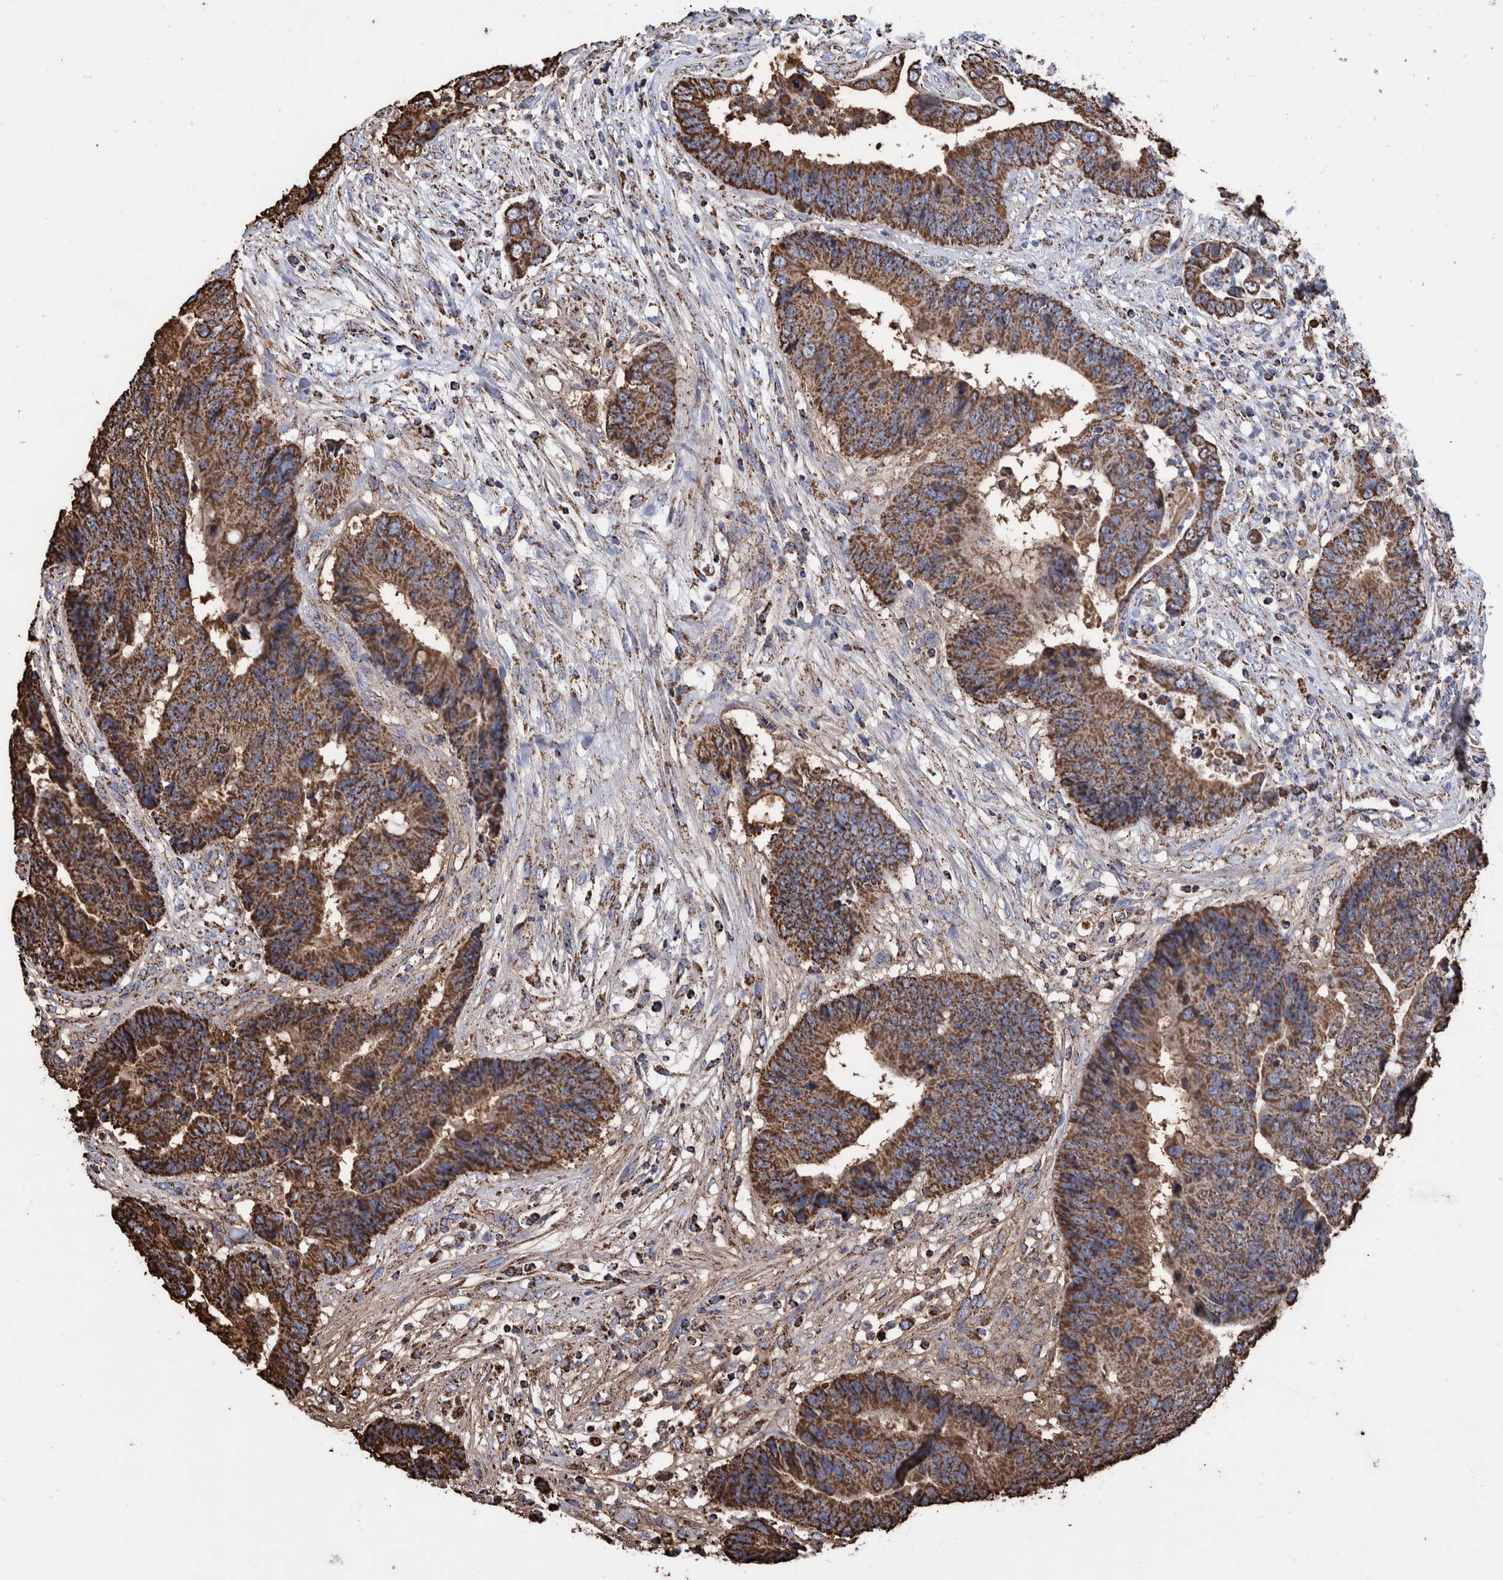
{"staining": {"intensity": "strong", "quantity": ">75%", "location": "cytoplasmic/membranous"}, "tissue": "colorectal cancer", "cell_type": "Tumor cells", "image_type": "cancer", "snomed": [{"axis": "morphology", "description": "Adenocarcinoma, NOS"}, {"axis": "topography", "description": "Rectum"}], "caption": "Protein expression analysis of human colorectal cancer reveals strong cytoplasmic/membranous expression in approximately >75% of tumor cells.", "gene": "VPS26C", "patient": {"sex": "male", "age": 84}}